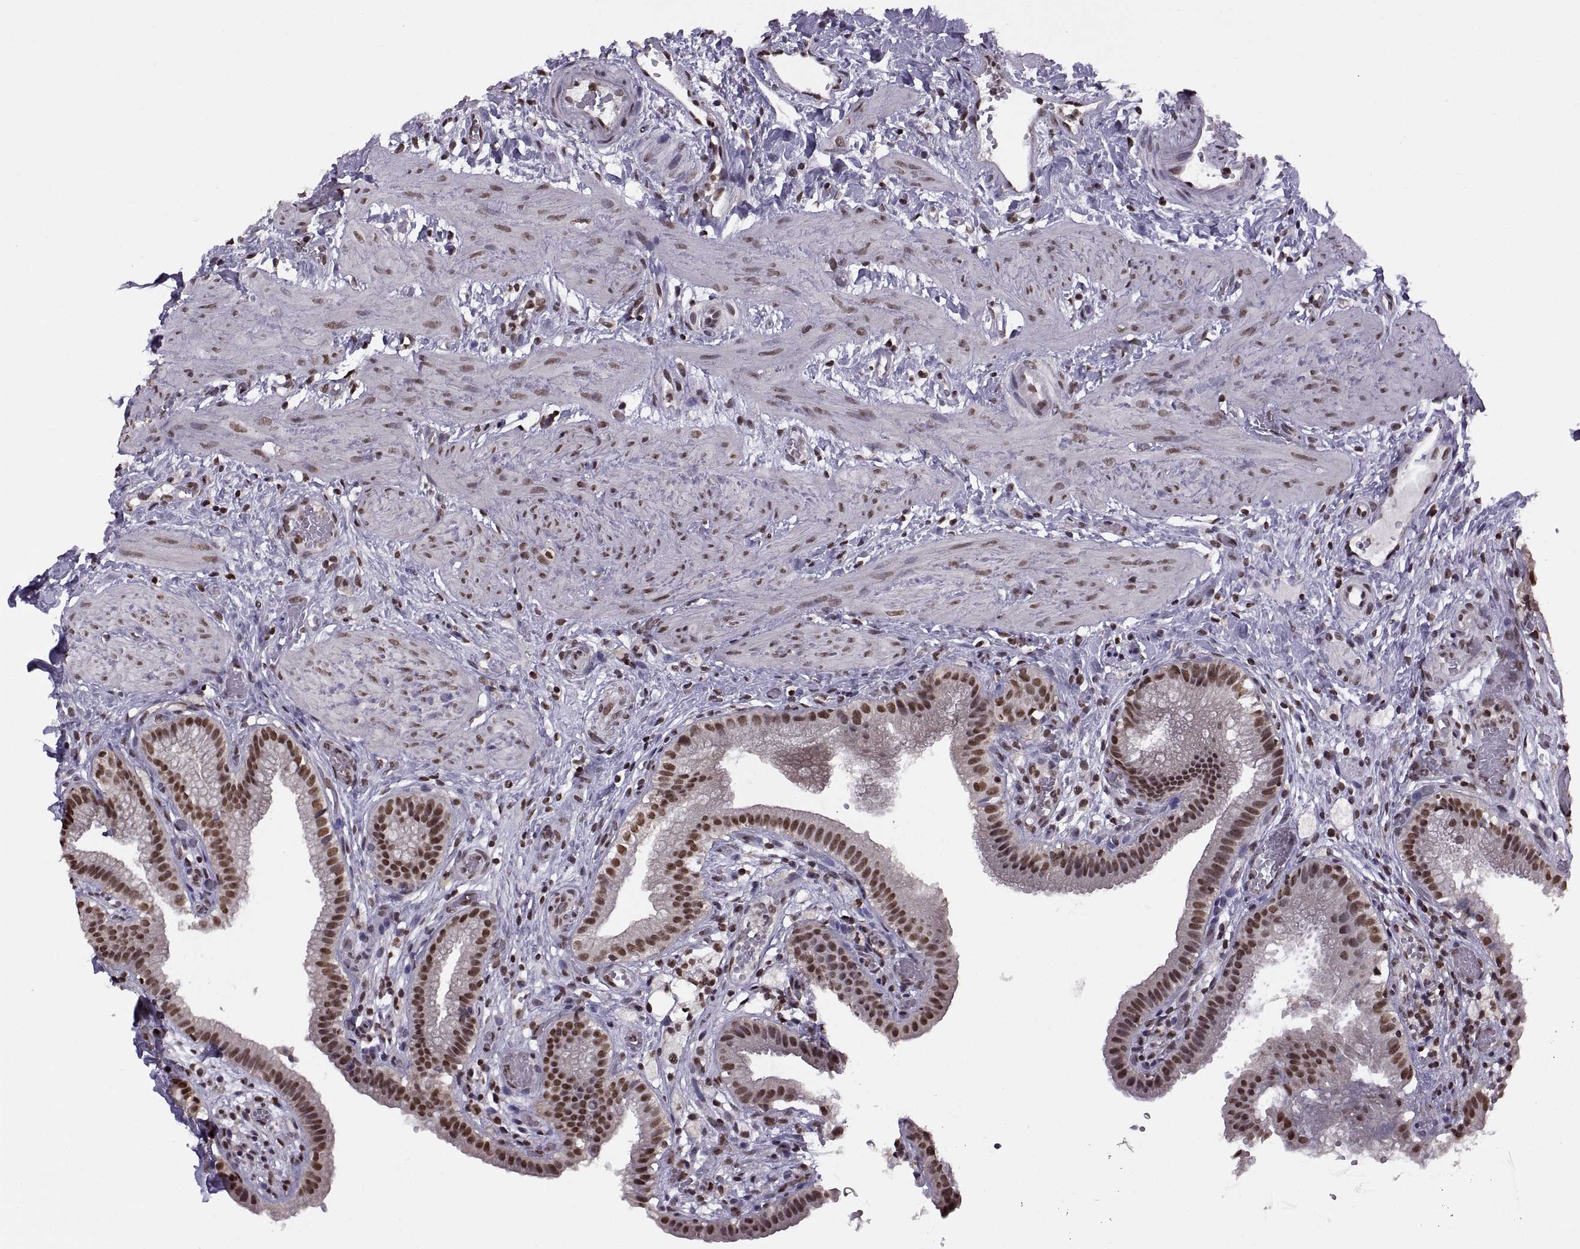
{"staining": {"intensity": "strong", "quantity": ">75%", "location": "nuclear"}, "tissue": "gallbladder", "cell_type": "Glandular cells", "image_type": "normal", "snomed": [{"axis": "morphology", "description": "Normal tissue, NOS"}, {"axis": "topography", "description": "Gallbladder"}], "caption": "A brown stain shows strong nuclear positivity of a protein in glandular cells of normal gallbladder.", "gene": "INTS3", "patient": {"sex": "female", "age": 24}}